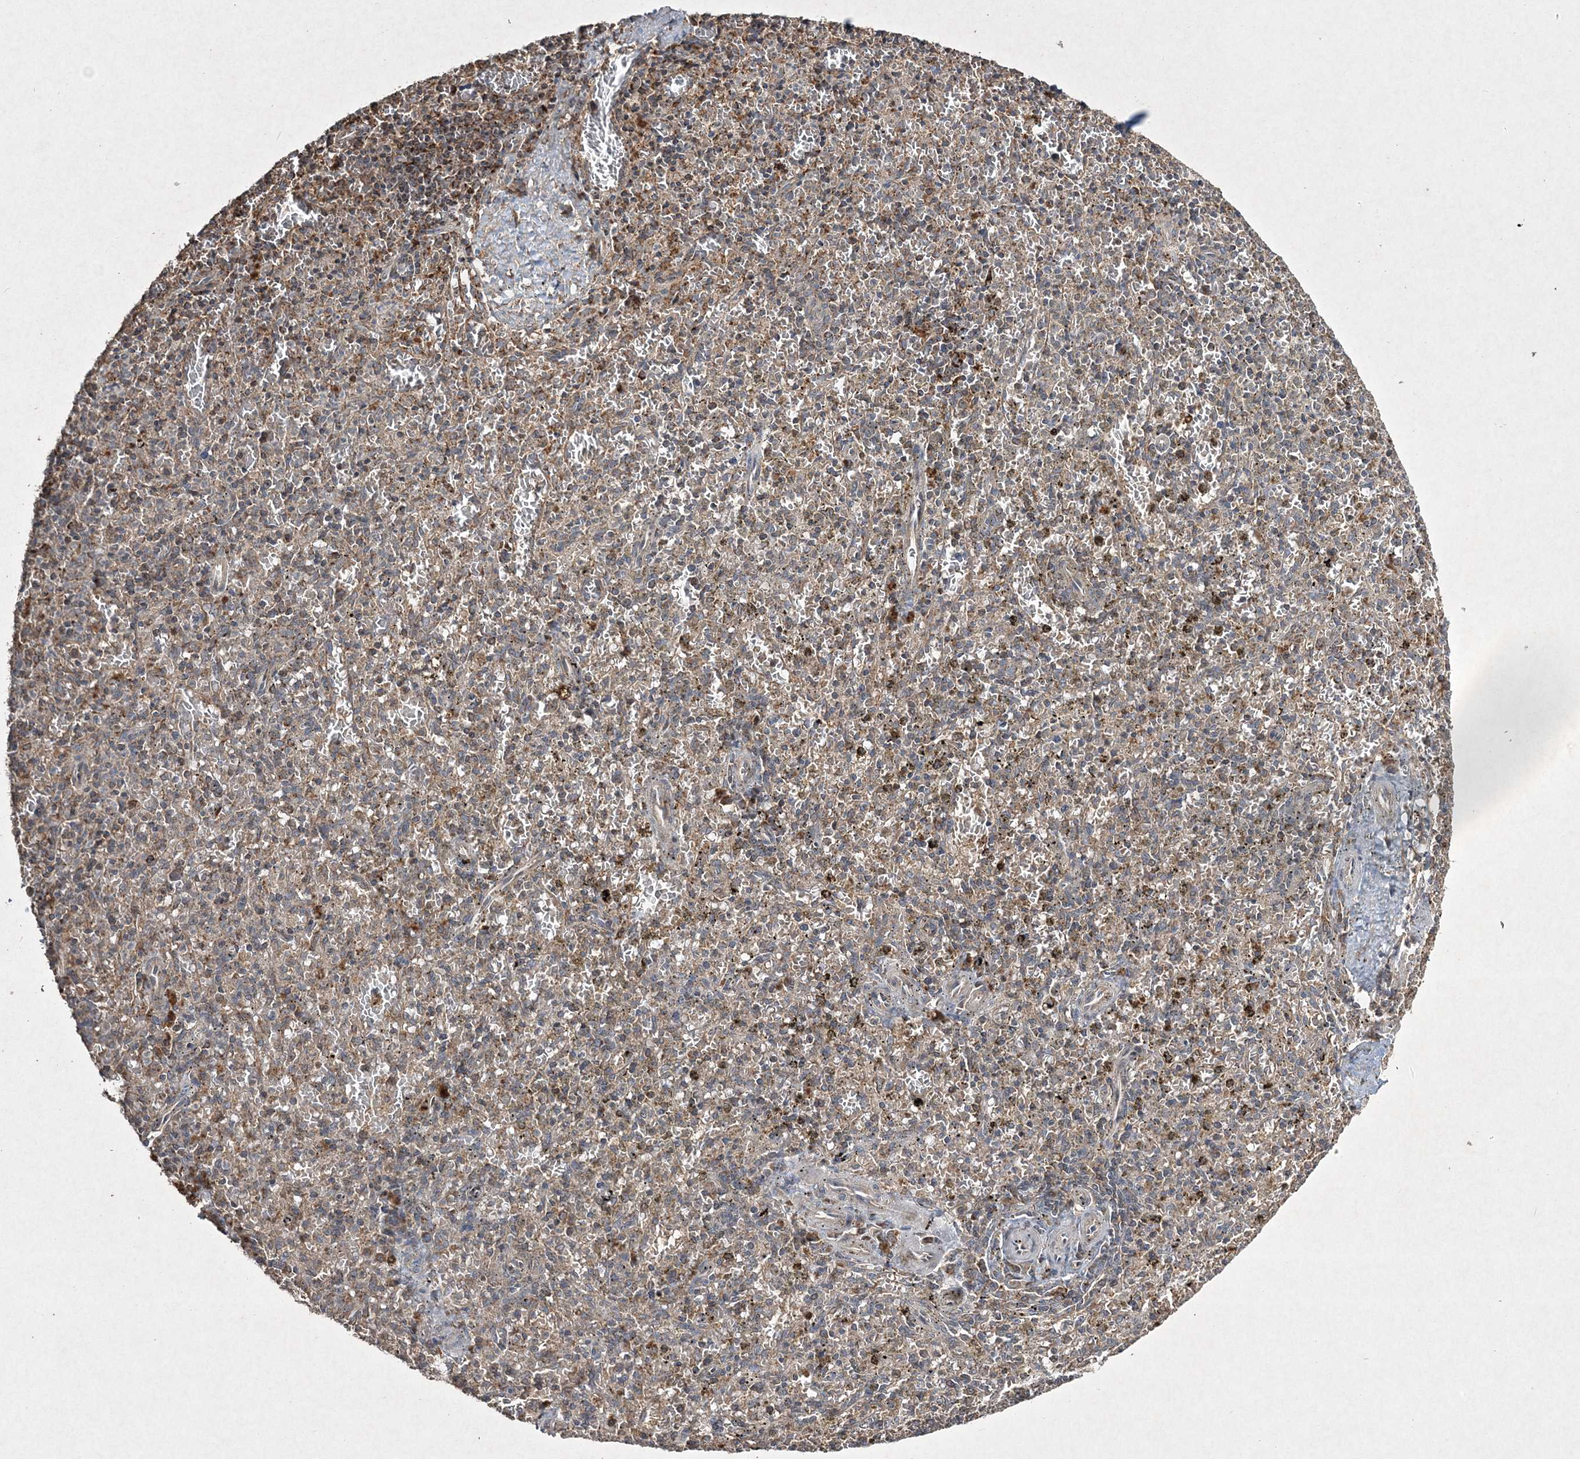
{"staining": {"intensity": "weak", "quantity": "25%-75%", "location": "cytoplasmic/membranous"}, "tissue": "spleen", "cell_type": "Cells in red pulp", "image_type": "normal", "snomed": [{"axis": "morphology", "description": "Normal tissue, NOS"}, {"axis": "topography", "description": "Spleen"}], "caption": "A high-resolution micrograph shows immunohistochemistry (IHC) staining of unremarkable spleen, which exhibits weak cytoplasmic/membranous expression in approximately 25%-75% of cells in red pulp.", "gene": "GRSF1", "patient": {"sex": "male", "age": 72}}